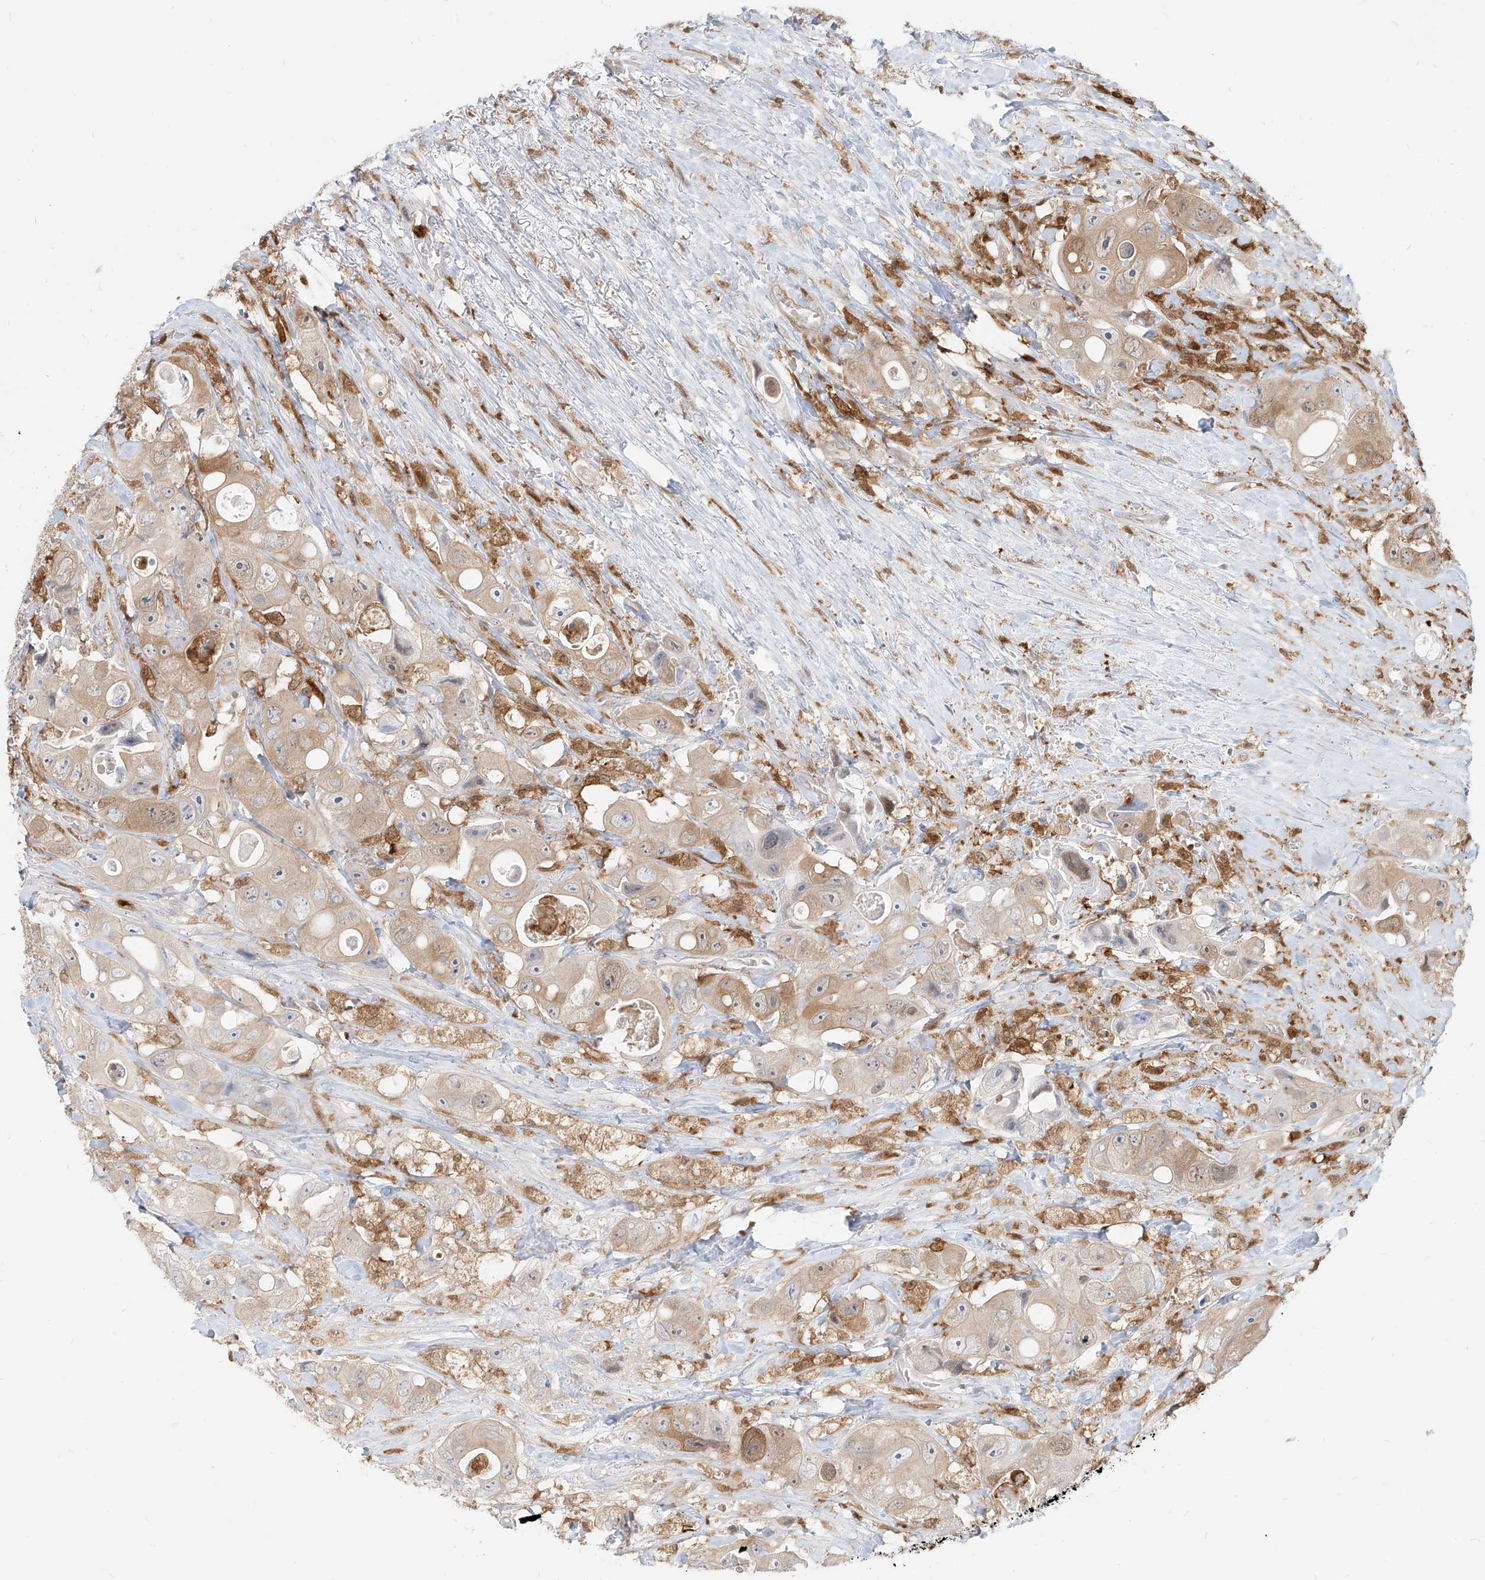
{"staining": {"intensity": "weak", "quantity": ">75%", "location": "cytoplasmic/membranous"}, "tissue": "colorectal cancer", "cell_type": "Tumor cells", "image_type": "cancer", "snomed": [{"axis": "morphology", "description": "Adenocarcinoma, NOS"}, {"axis": "topography", "description": "Colon"}], "caption": "A low amount of weak cytoplasmic/membranous staining is present in about >75% of tumor cells in colorectal adenocarcinoma tissue. (DAB = brown stain, brightfield microscopy at high magnification).", "gene": "PGD", "patient": {"sex": "female", "age": 46}}